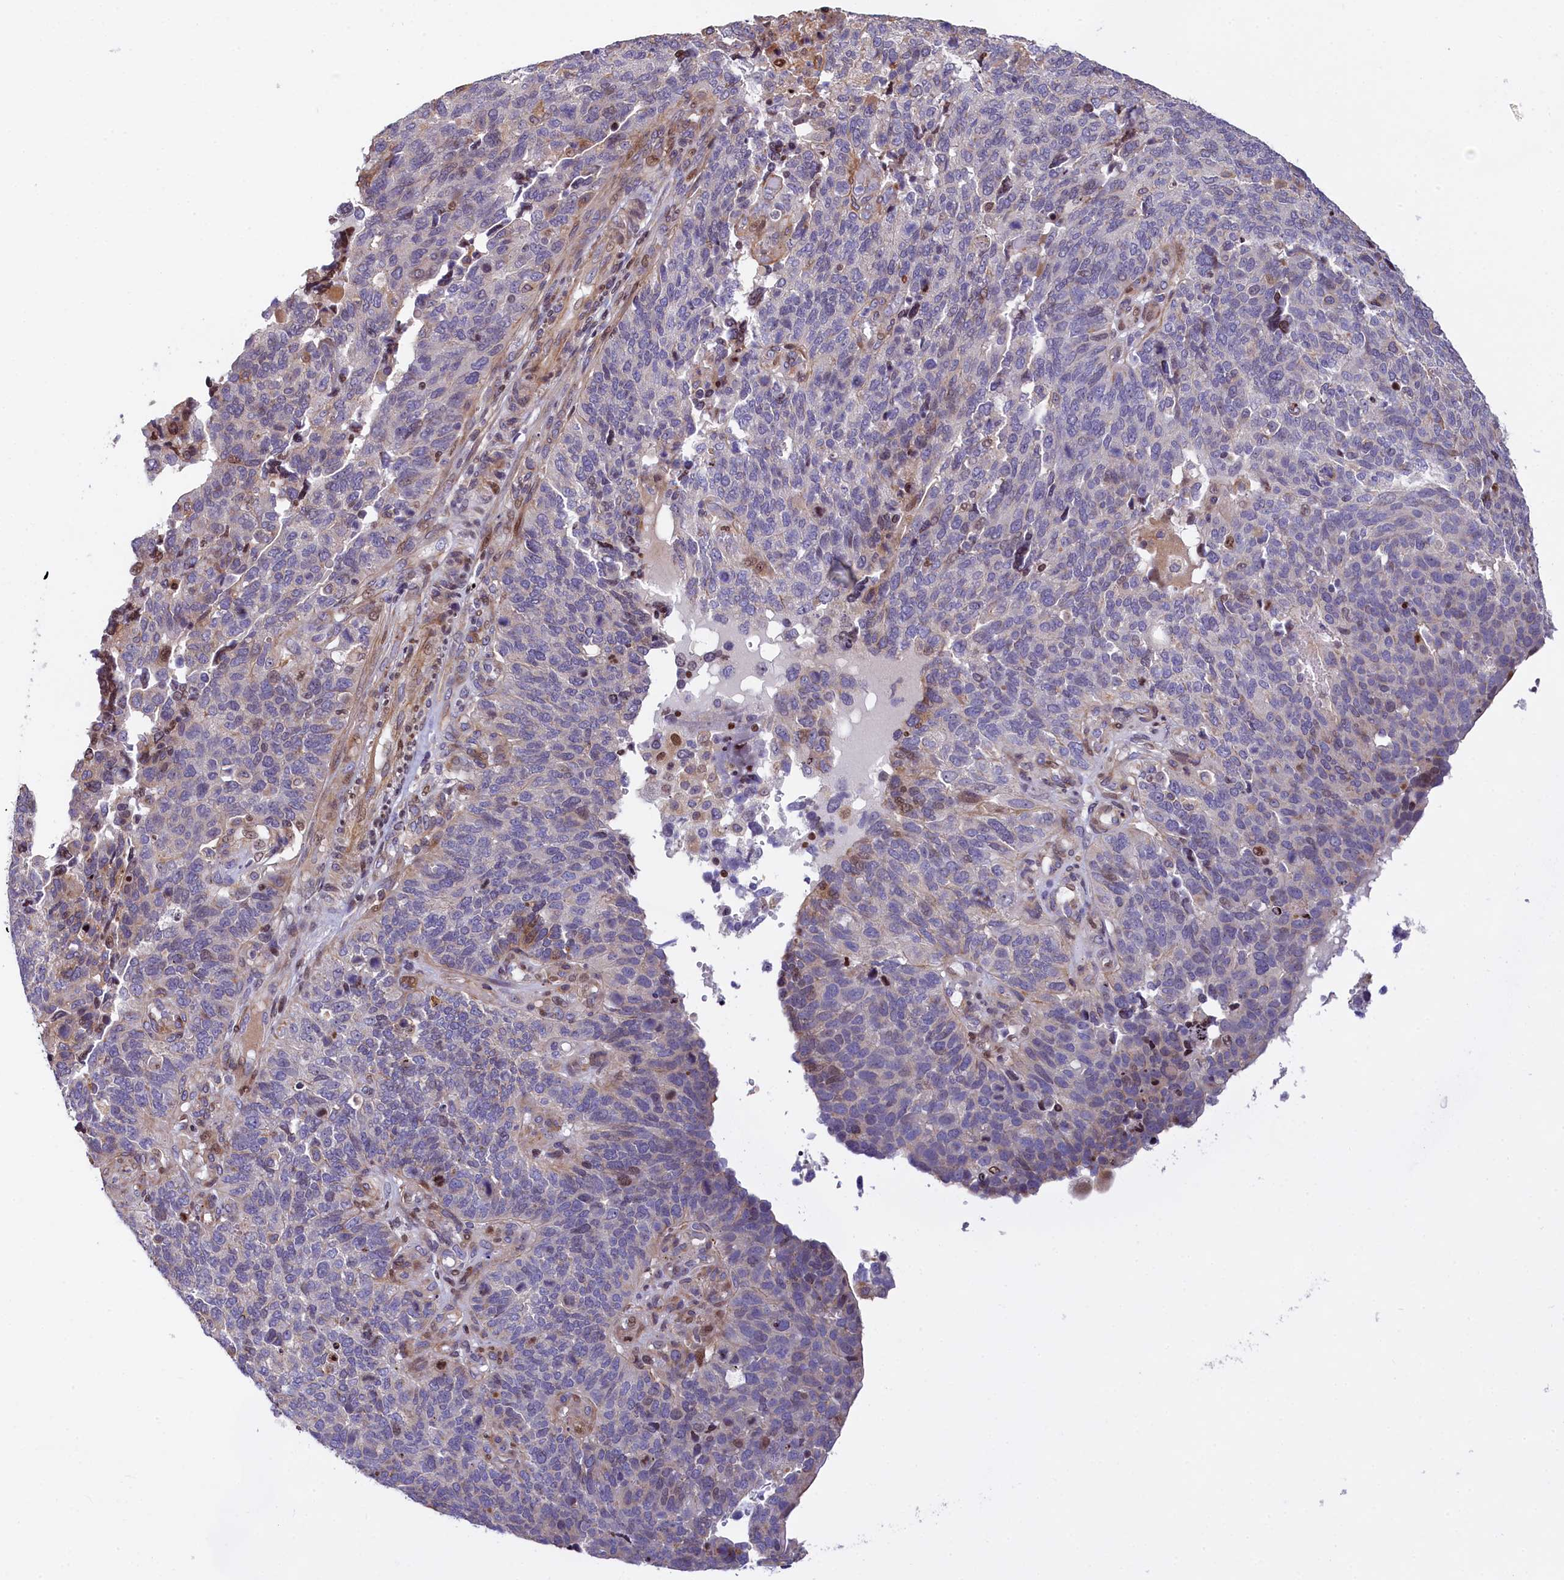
{"staining": {"intensity": "weak", "quantity": "<25%", "location": "nuclear"}, "tissue": "endometrial cancer", "cell_type": "Tumor cells", "image_type": "cancer", "snomed": [{"axis": "morphology", "description": "Adenocarcinoma, NOS"}, {"axis": "topography", "description": "Endometrium"}], "caption": "Tumor cells are negative for protein expression in human endometrial adenocarcinoma. (DAB IHC with hematoxylin counter stain).", "gene": "TGDS", "patient": {"sex": "female", "age": 66}}